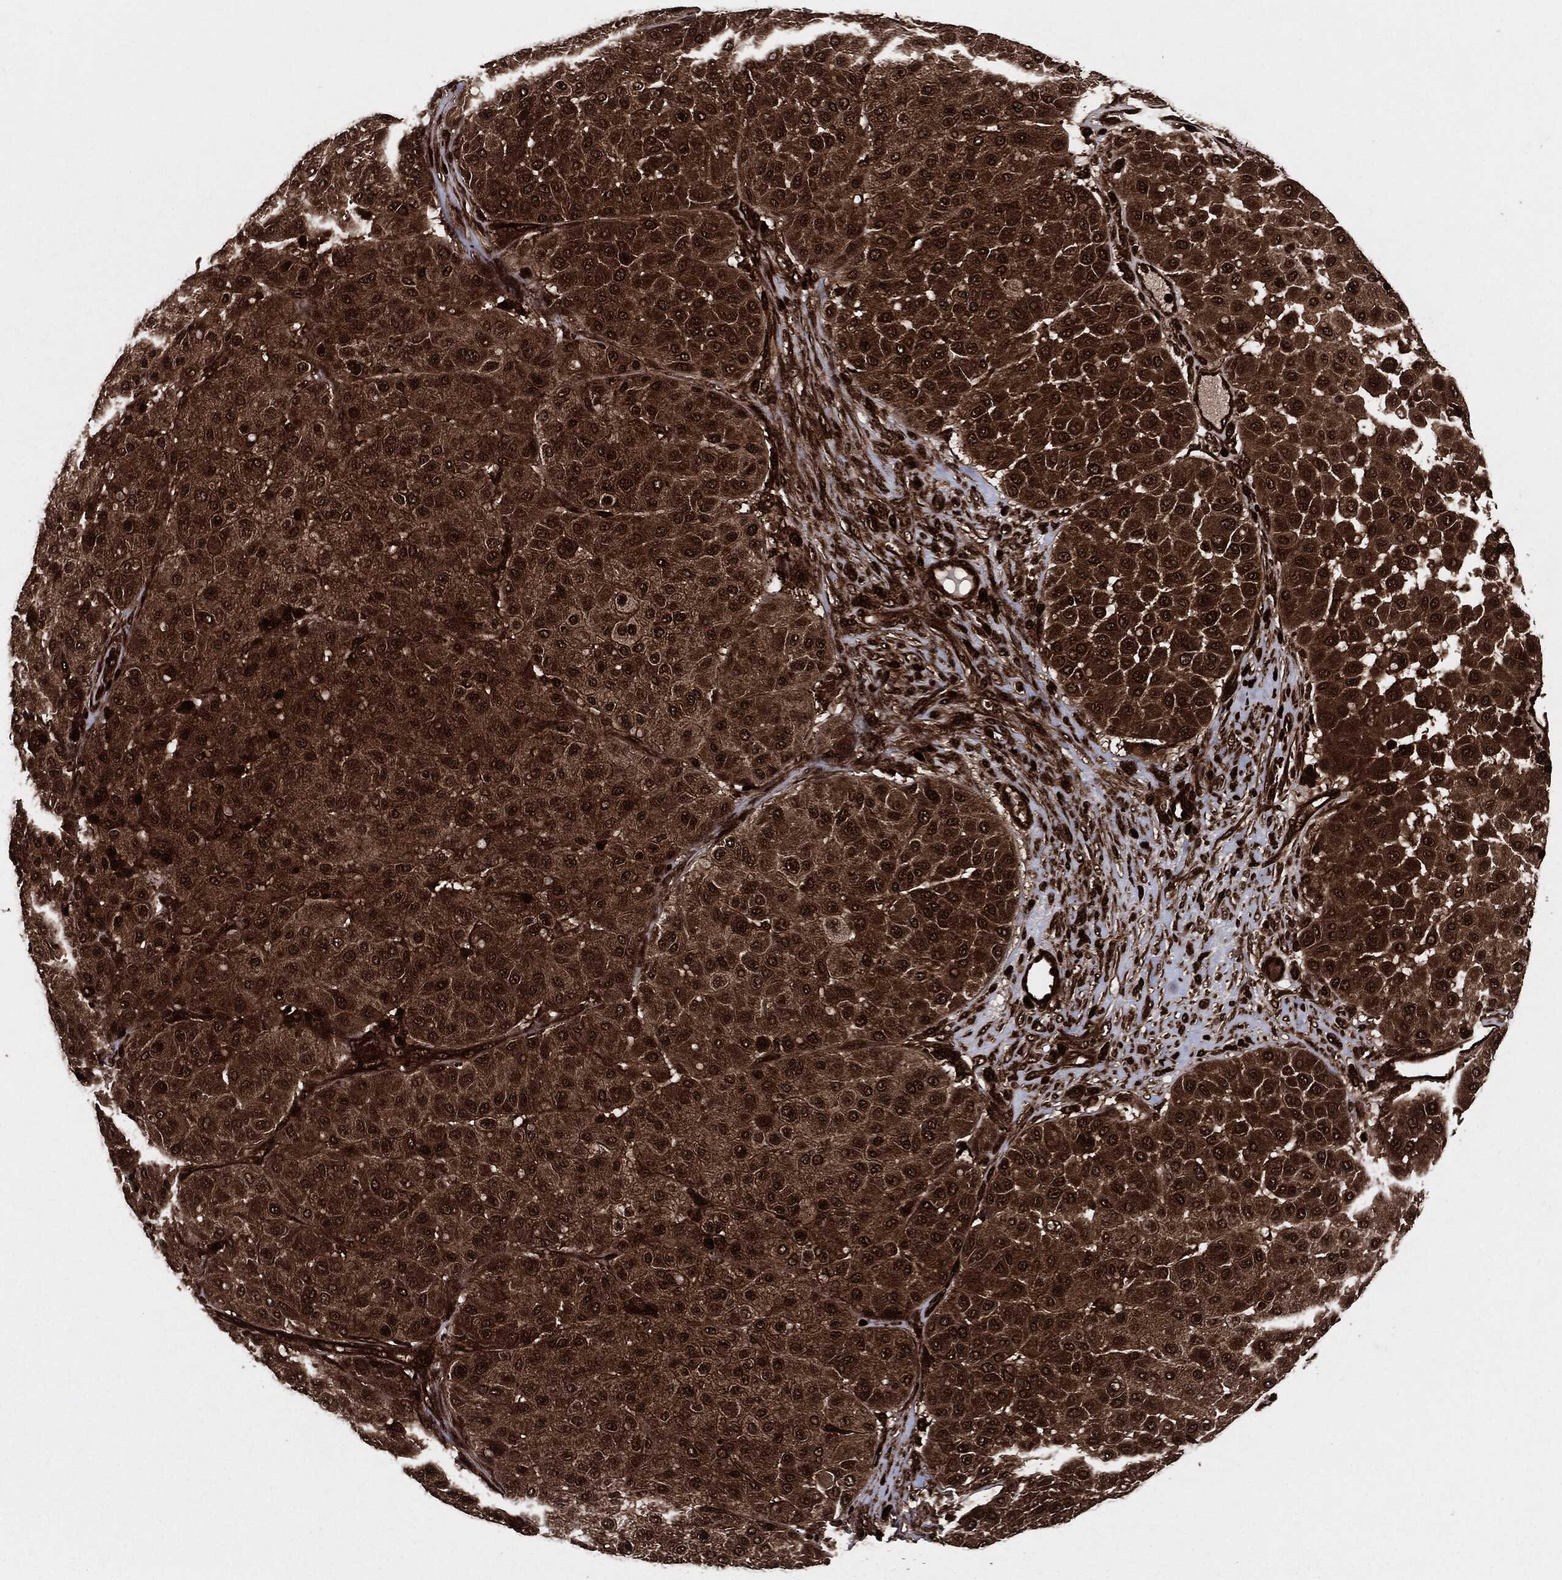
{"staining": {"intensity": "strong", "quantity": ">75%", "location": "cytoplasmic/membranous"}, "tissue": "melanoma", "cell_type": "Tumor cells", "image_type": "cancer", "snomed": [{"axis": "morphology", "description": "Malignant melanoma, Metastatic site"}, {"axis": "topography", "description": "Smooth muscle"}], "caption": "Malignant melanoma (metastatic site) stained with a protein marker demonstrates strong staining in tumor cells.", "gene": "YWHAB", "patient": {"sex": "male", "age": 41}}